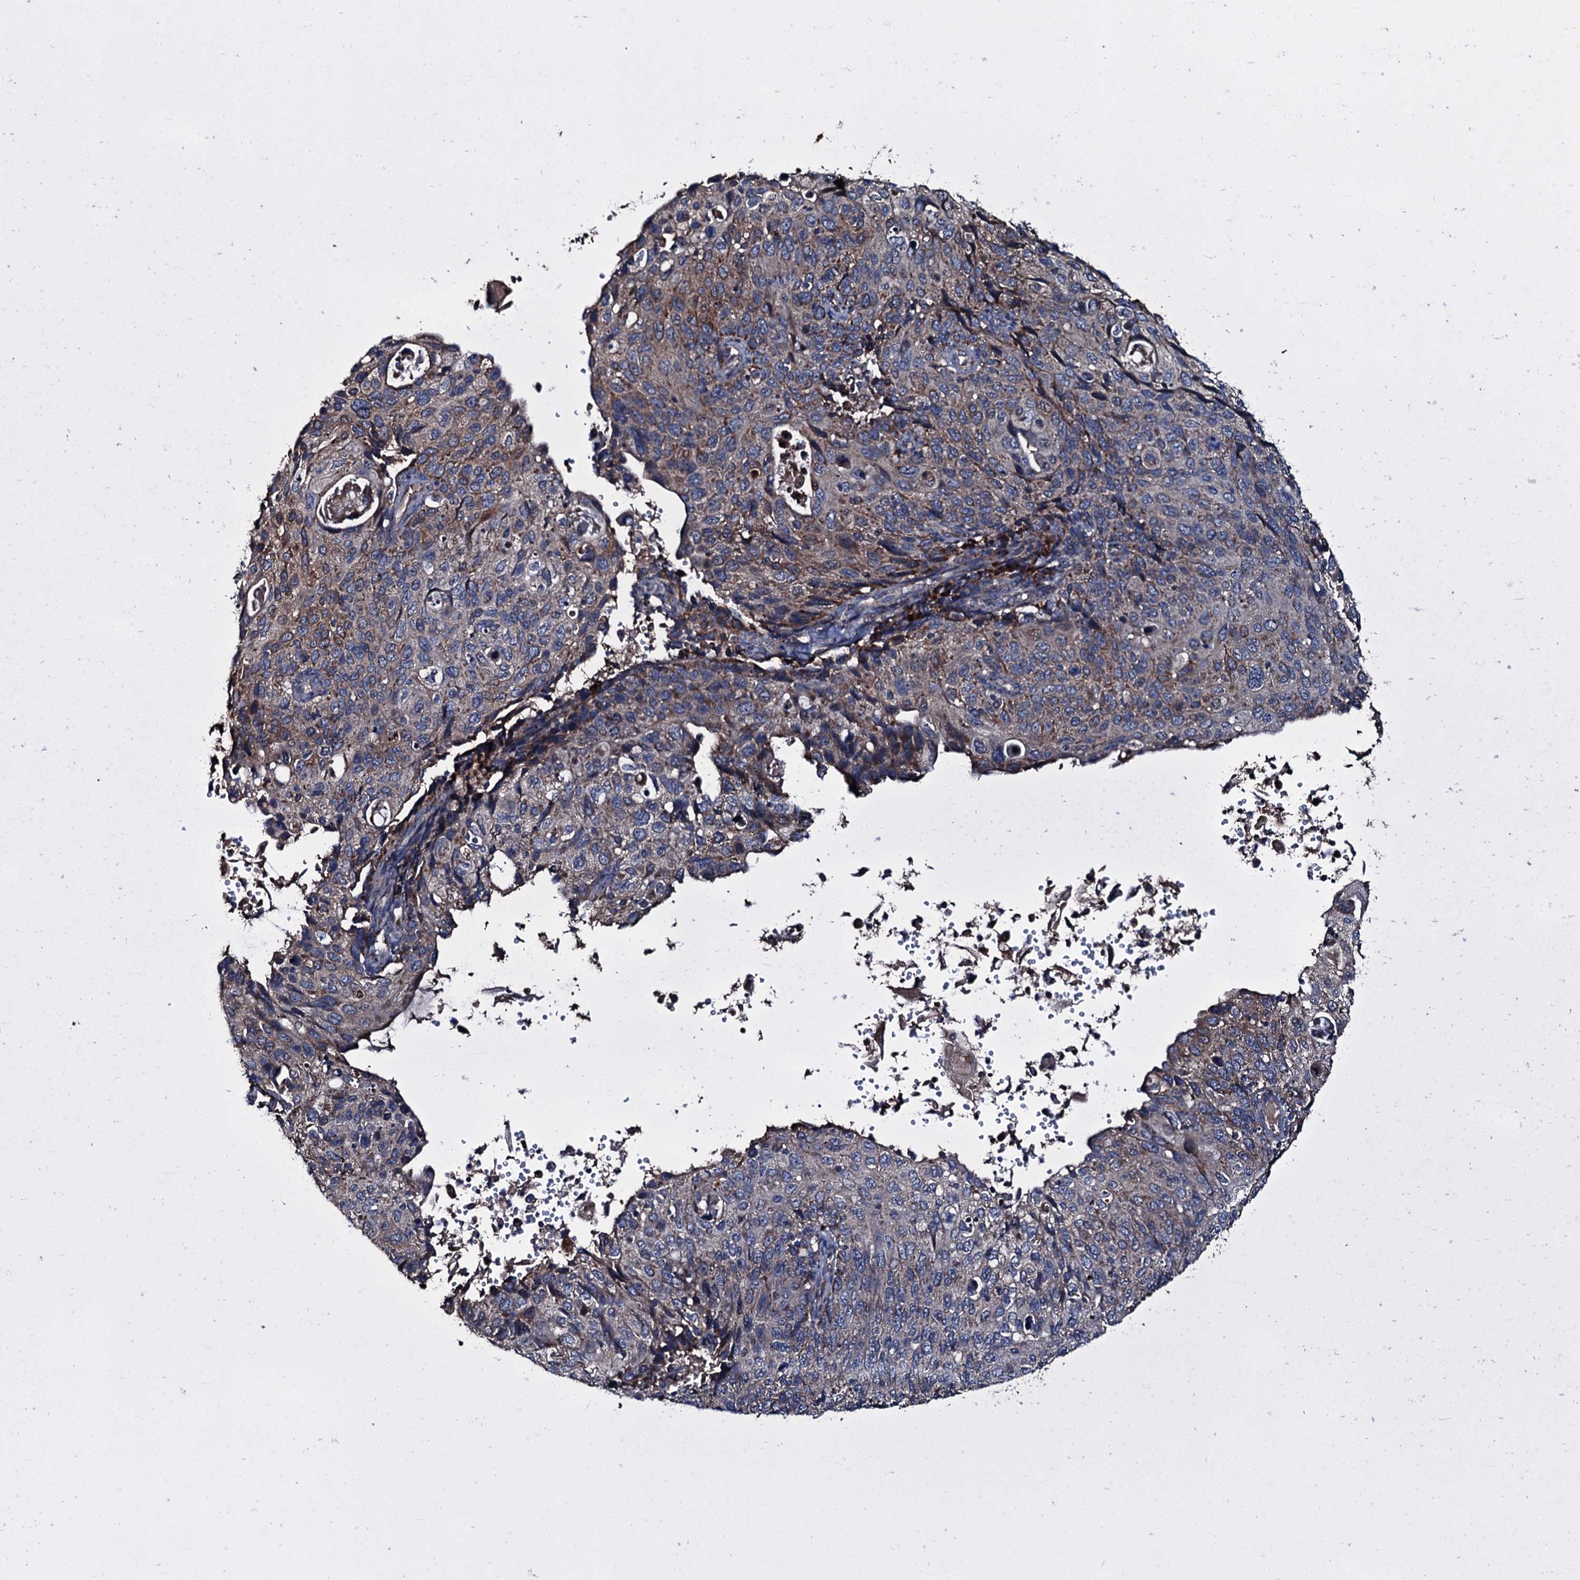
{"staining": {"intensity": "weak", "quantity": "25%-75%", "location": "cytoplasmic/membranous"}, "tissue": "cervical cancer", "cell_type": "Tumor cells", "image_type": "cancer", "snomed": [{"axis": "morphology", "description": "Squamous cell carcinoma, NOS"}, {"axis": "topography", "description": "Cervix"}], "caption": "The immunohistochemical stain highlights weak cytoplasmic/membranous staining in tumor cells of cervical squamous cell carcinoma tissue. The staining was performed using DAB (3,3'-diaminobenzidine), with brown indicating positive protein expression. Nuclei are stained blue with hematoxylin.", "gene": "ACSS3", "patient": {"sex": "female", "age": 70}}